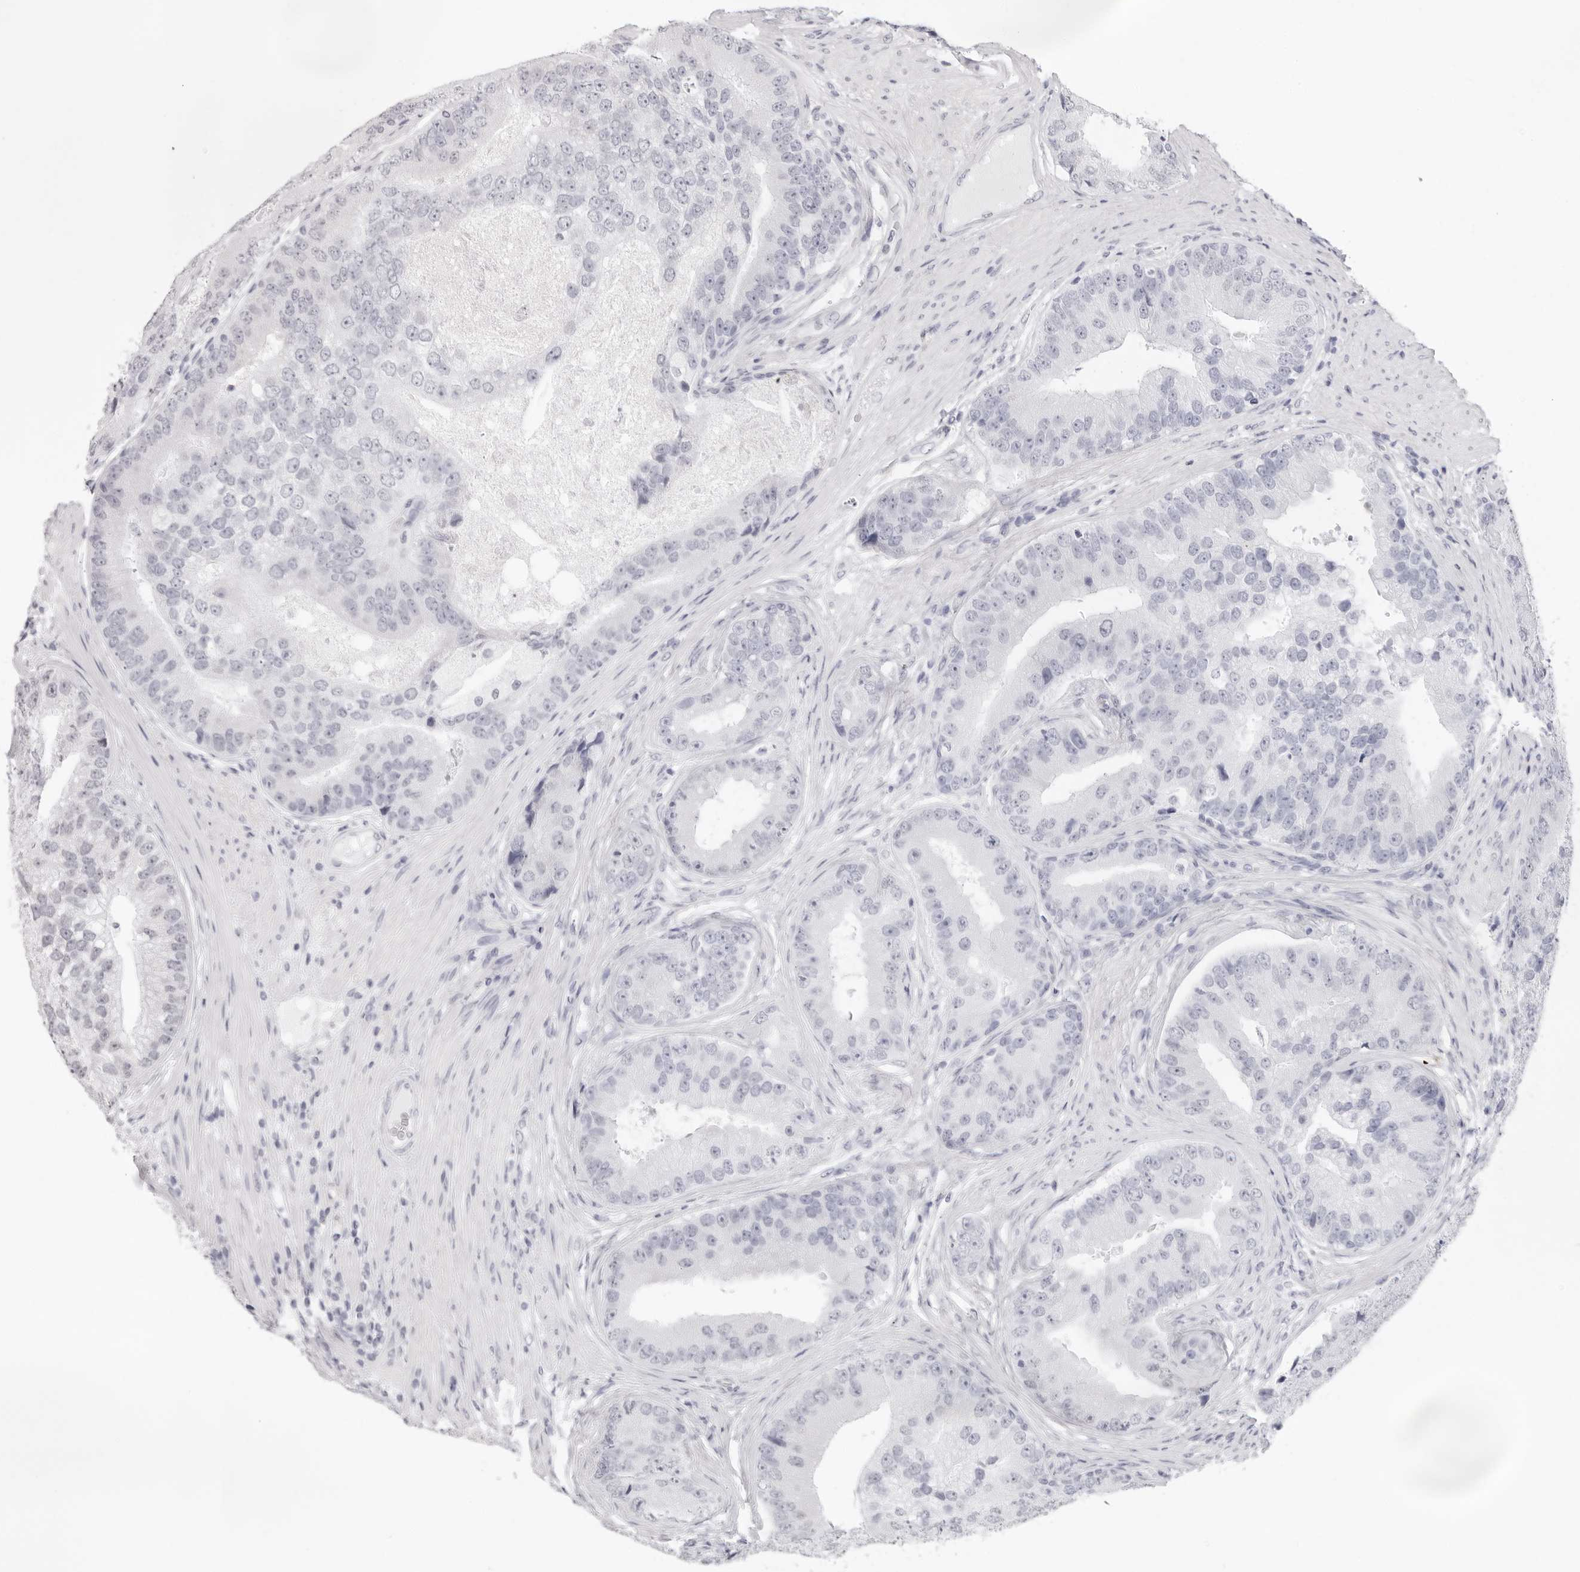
{"staining": {"intensity": "negative", "quantity": "none", "location": "none"}, "tissue": "prostate cancer", "cell_type": "Tumor cells", "image_type": "cancer", "snomed": [{"axis": "morphology", "description": "Adenocarcinoma, High grade"}, {"axis": "topography", "description": "Prostate"}], "caption": "Immunohistochemical staining of prostate cancer shows no significant staining in tumor cells. Brightfield microscopy of immunohistochemistry (IHC) stained with DAB (3,3'-diaminobenzidine) (brown) and hematoxylin (blue), captured at high magnification.", "gene": "FDPS", "patient": {"sex": "male", "age": 70}}